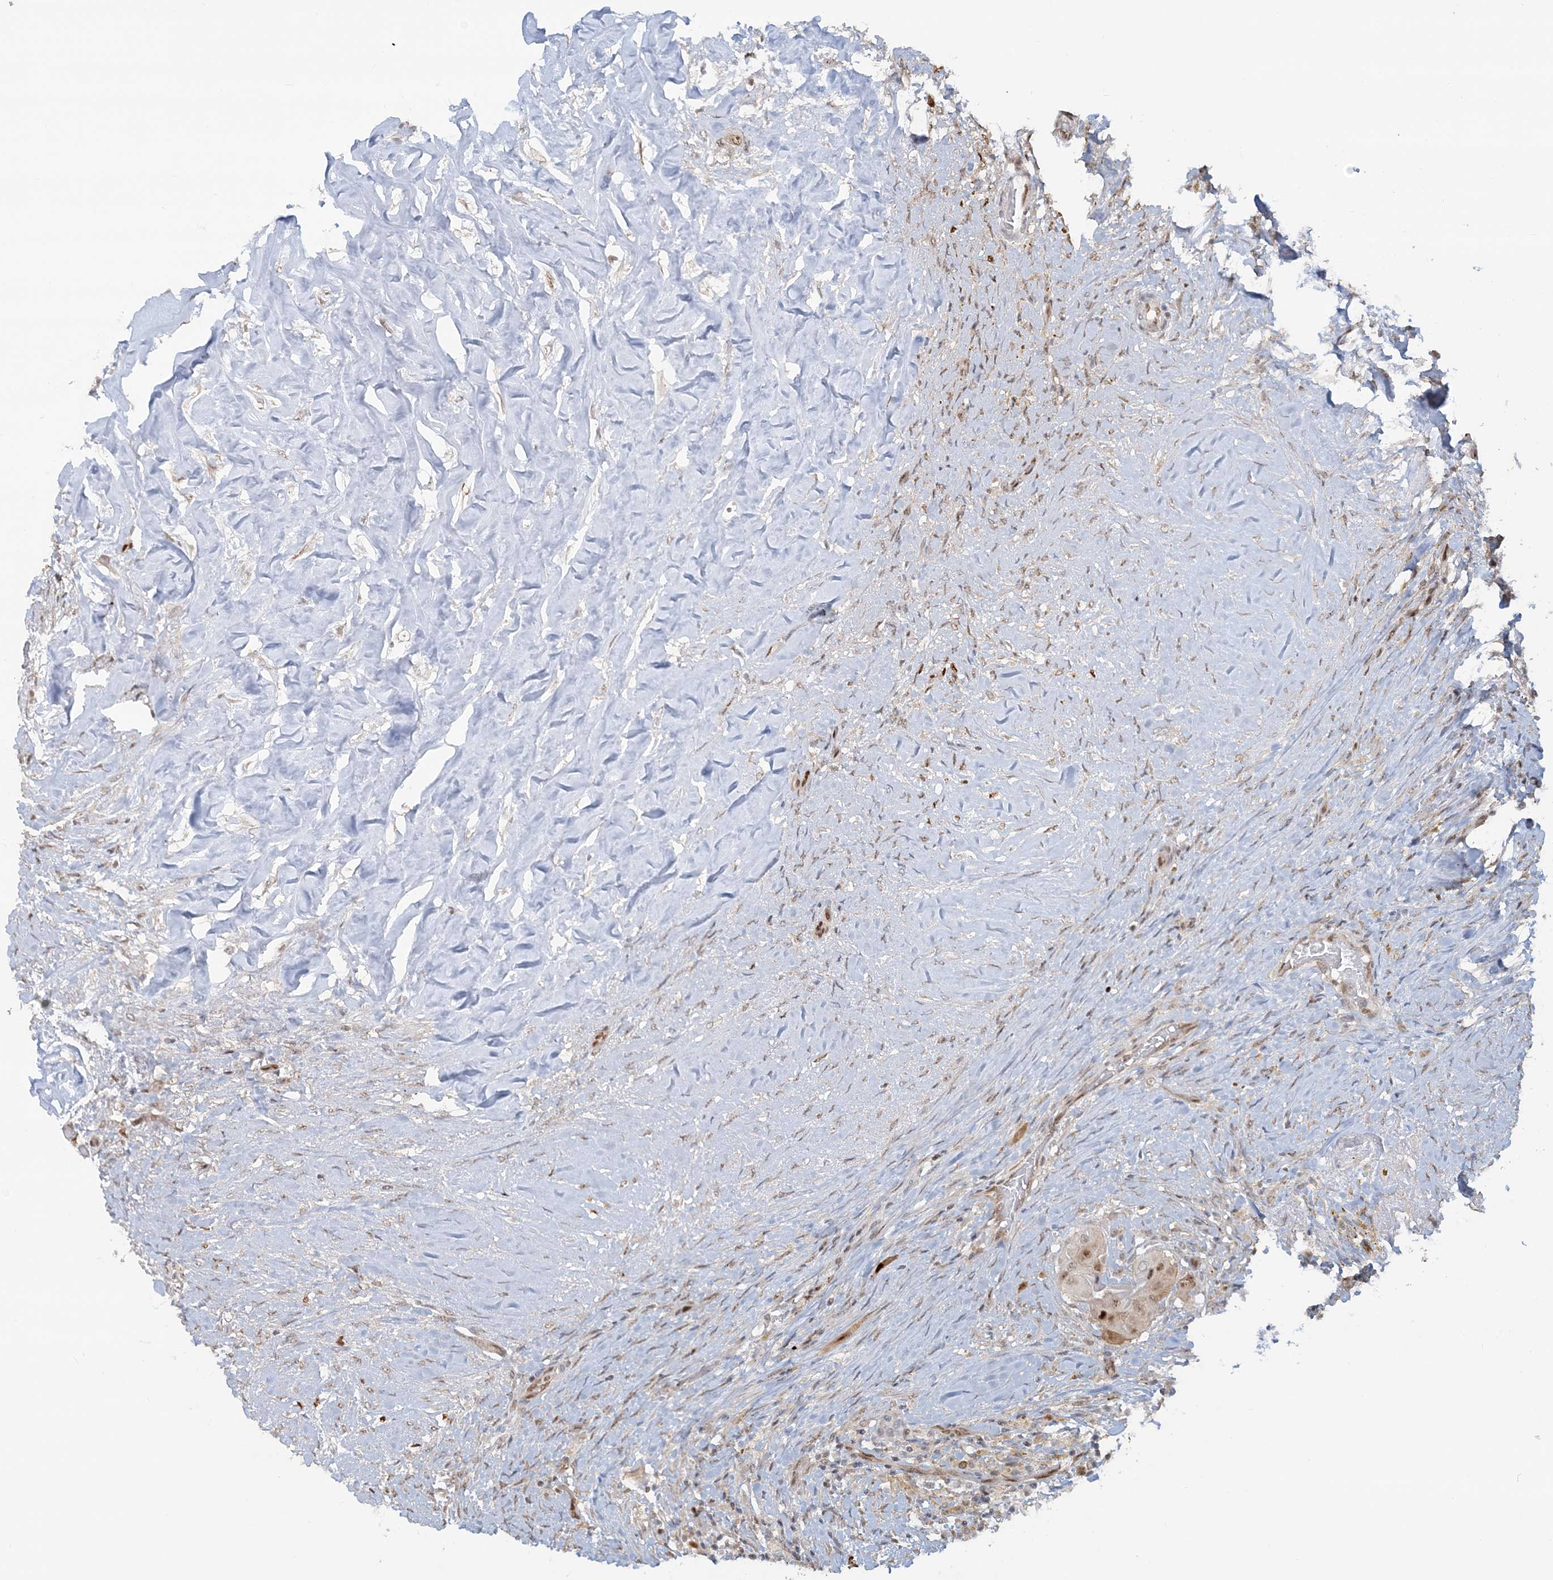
{"staining": {"intensity": "moderate", "quantity": "25%-75%", "location": "nuclear"}, "tissue": "thyroid cancer", "cell_type": "Tumor cells", "image_type": "cancer", "snomed": [{"axis": "morphology", "description": "Papillary adenocarcinoma, NOS"}, {"axis": "topography", "description": "Thyroid gland"}], "caption": "Protein expression by immunohistochemistry exhibits moderate nuclear staining in about 25%-75% of tumor cells in thyroid cancer (papillary adenocarcinoma).", "gene": "SUMO2", "patient": {"sex": "female", "age": 59}}